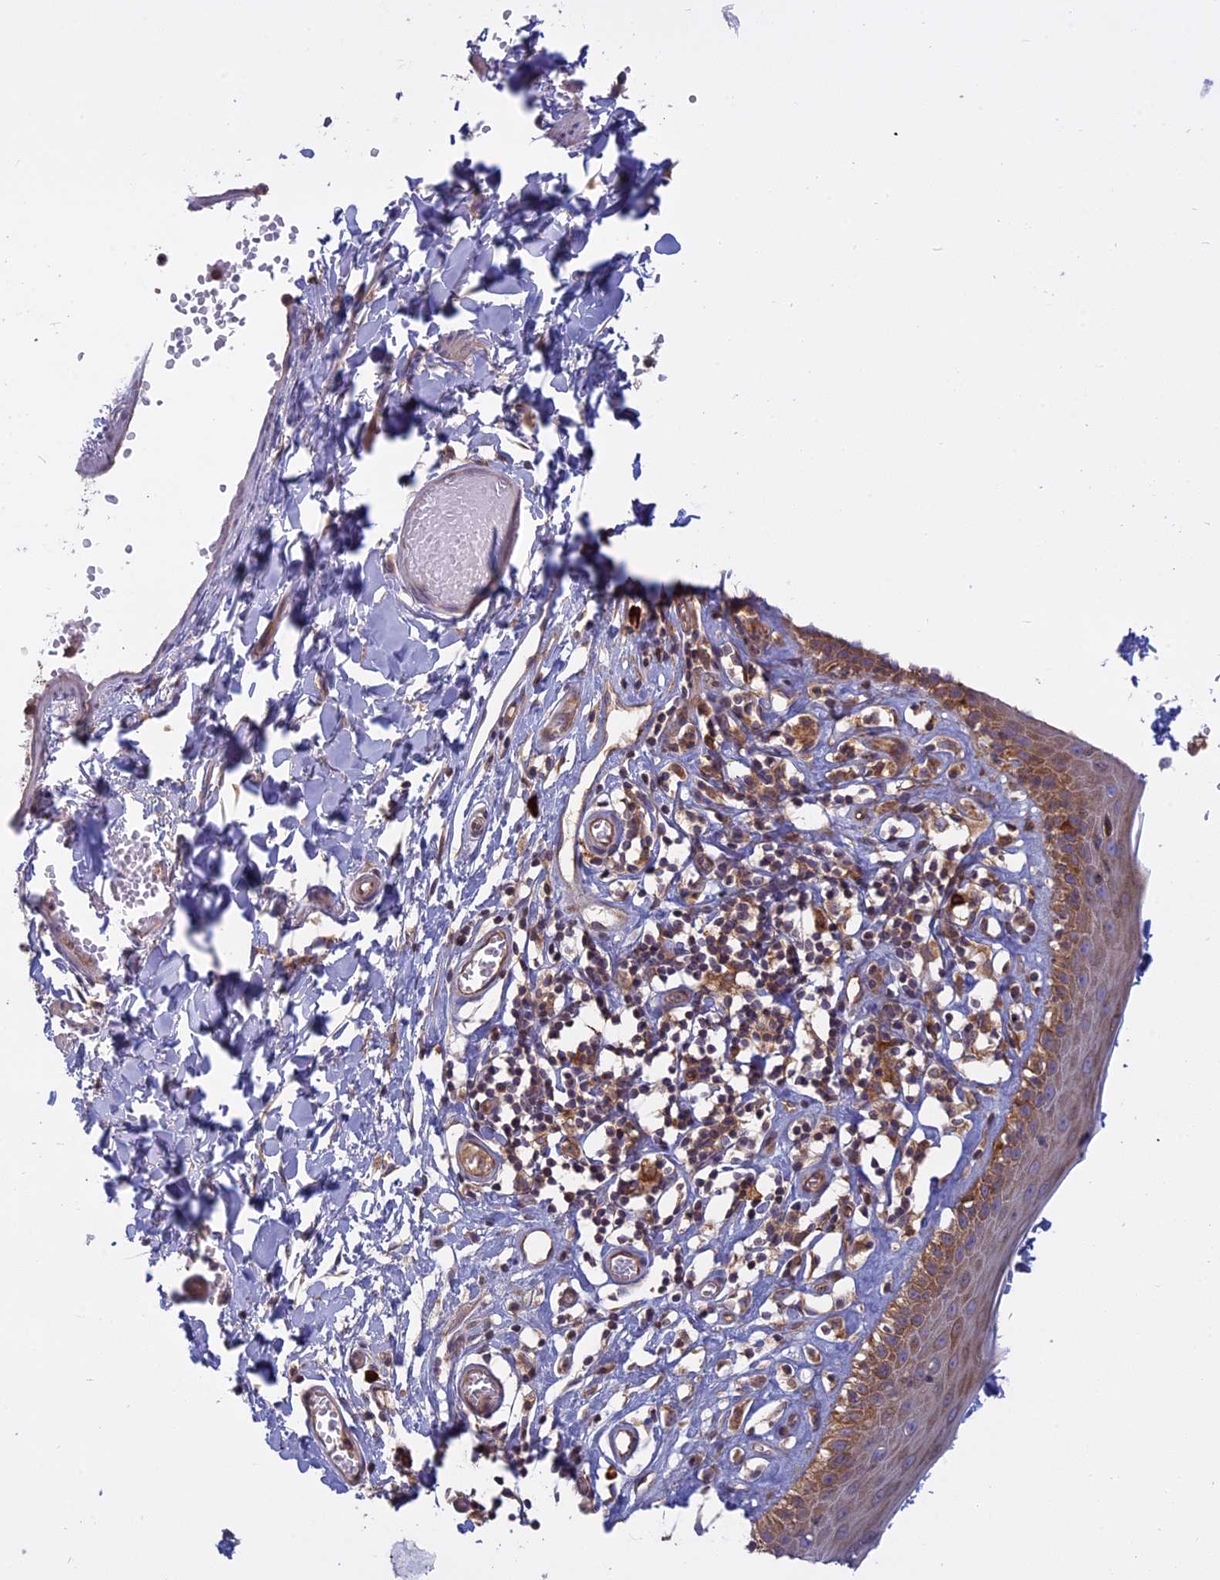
{"staining": {"intensity": "moderate", "quantity": "25%-75%", "location": "cytoplasmic/membranous"}, "tissue": "skin", "cell_type": "Epidermal cells", "image_type": "normal", "snomed": [{"axis": "morphology", "description": "Normal tissue, NOS"}, {"axis": "topography", "description": "Adipose tissue"}, {"axis": "topography", "description": "Vascular tissue"}, {"axis": "topography", "description": "Vulva"}, {"axis": "topography", "description": "Peripheral nerve tissue"}], "caption": "A micrograph showing moderate cytoplasmic/membranous positivity in about 25%-75% of epidermal cells in normal skin, as visualized by brown immunohistochemical staining.", "gene": "TMEM208", "patient": {"sex": "female", "age": 86}}